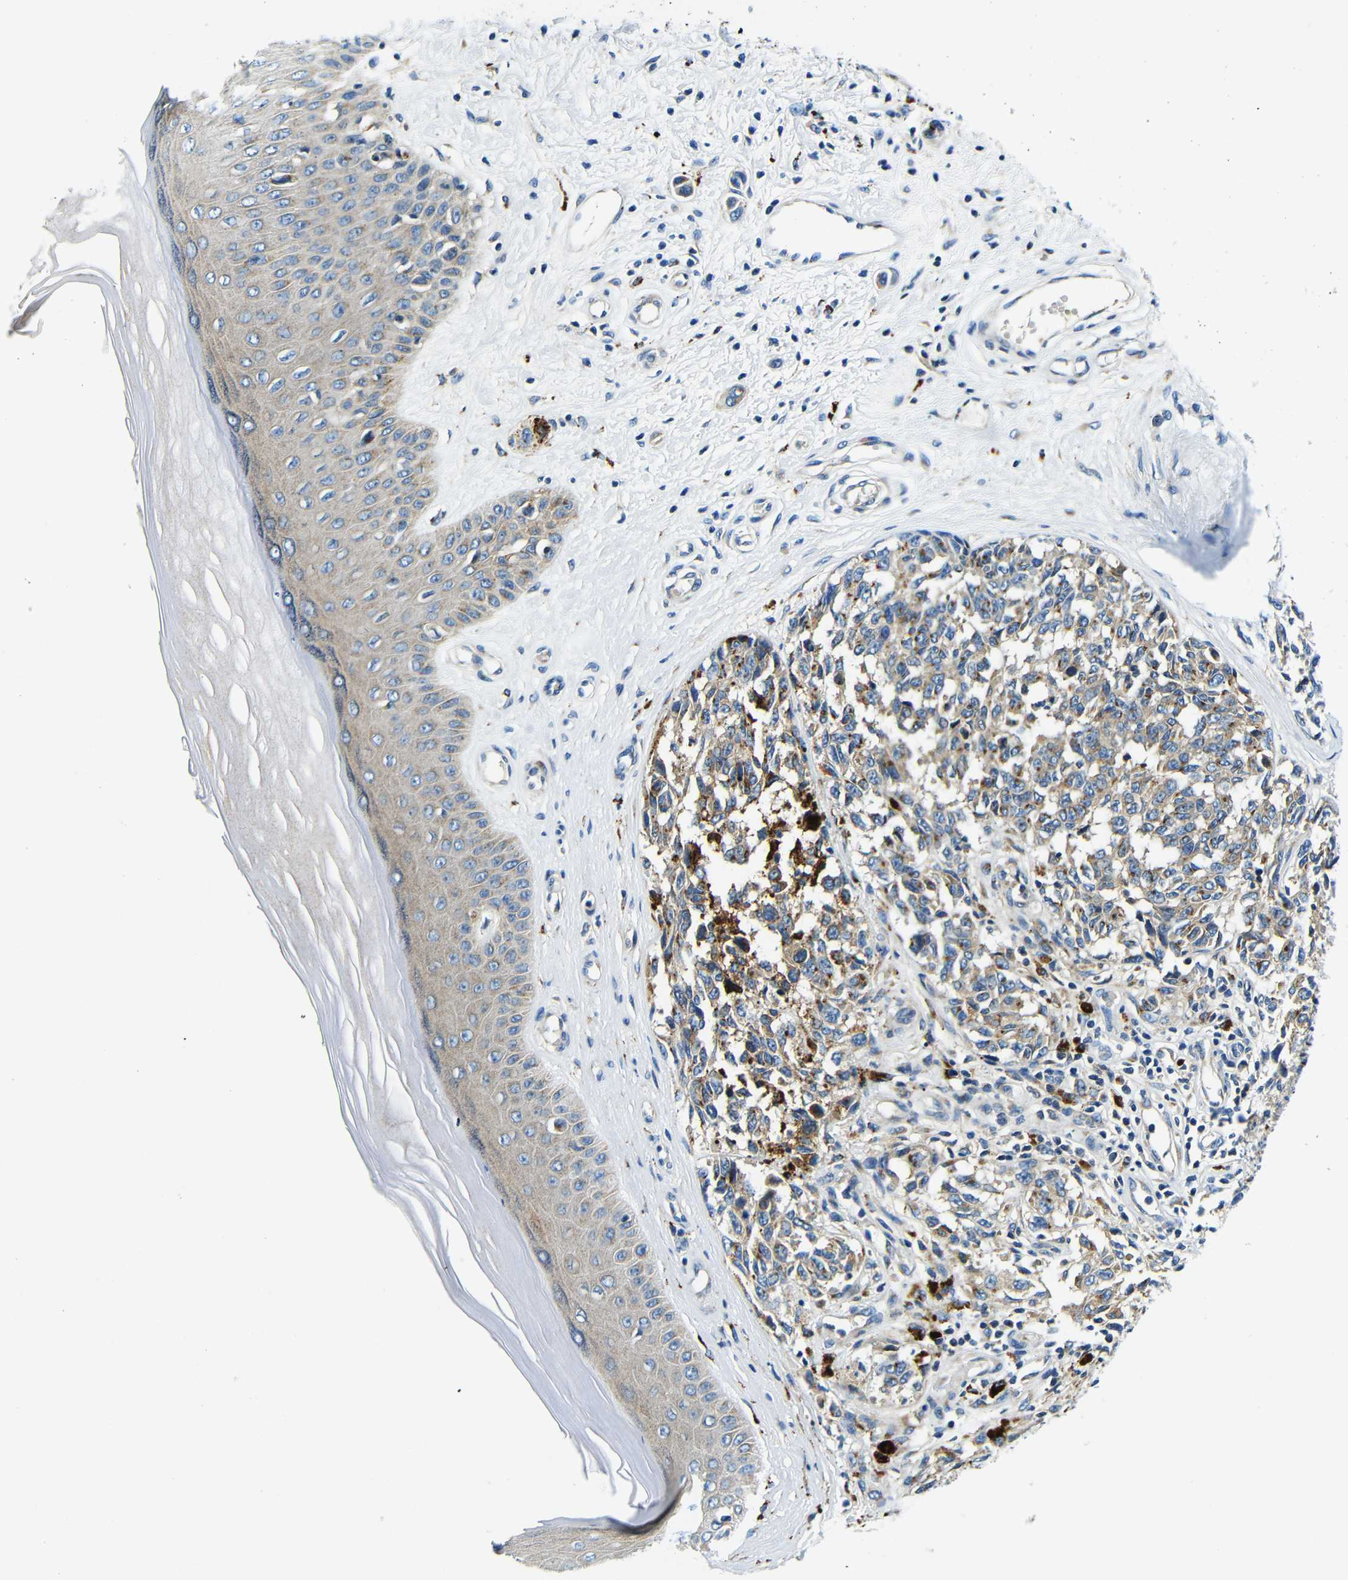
{"staining": {"intensity": "moderate", "quantity": ">75%", "location": "cytoplasmic/membranous"}, "tissue": "melanoma", "cell_type": "Tumor cells", "image_type": "cancer", "snomed": [{"axis": "morphology", "description": "Malignant melanoma, NOS"}, {"axis": "topography", "description": "Skin"}], "caption": "The photomicrograph demonstrates immunohistochemical staining of malignant melanoma. There is moderate cytoplasmic/membranous expression is seen in about >75% of tumor cells.", "gene": "USO1", "patient": {"sex": "female", "age": 64}}